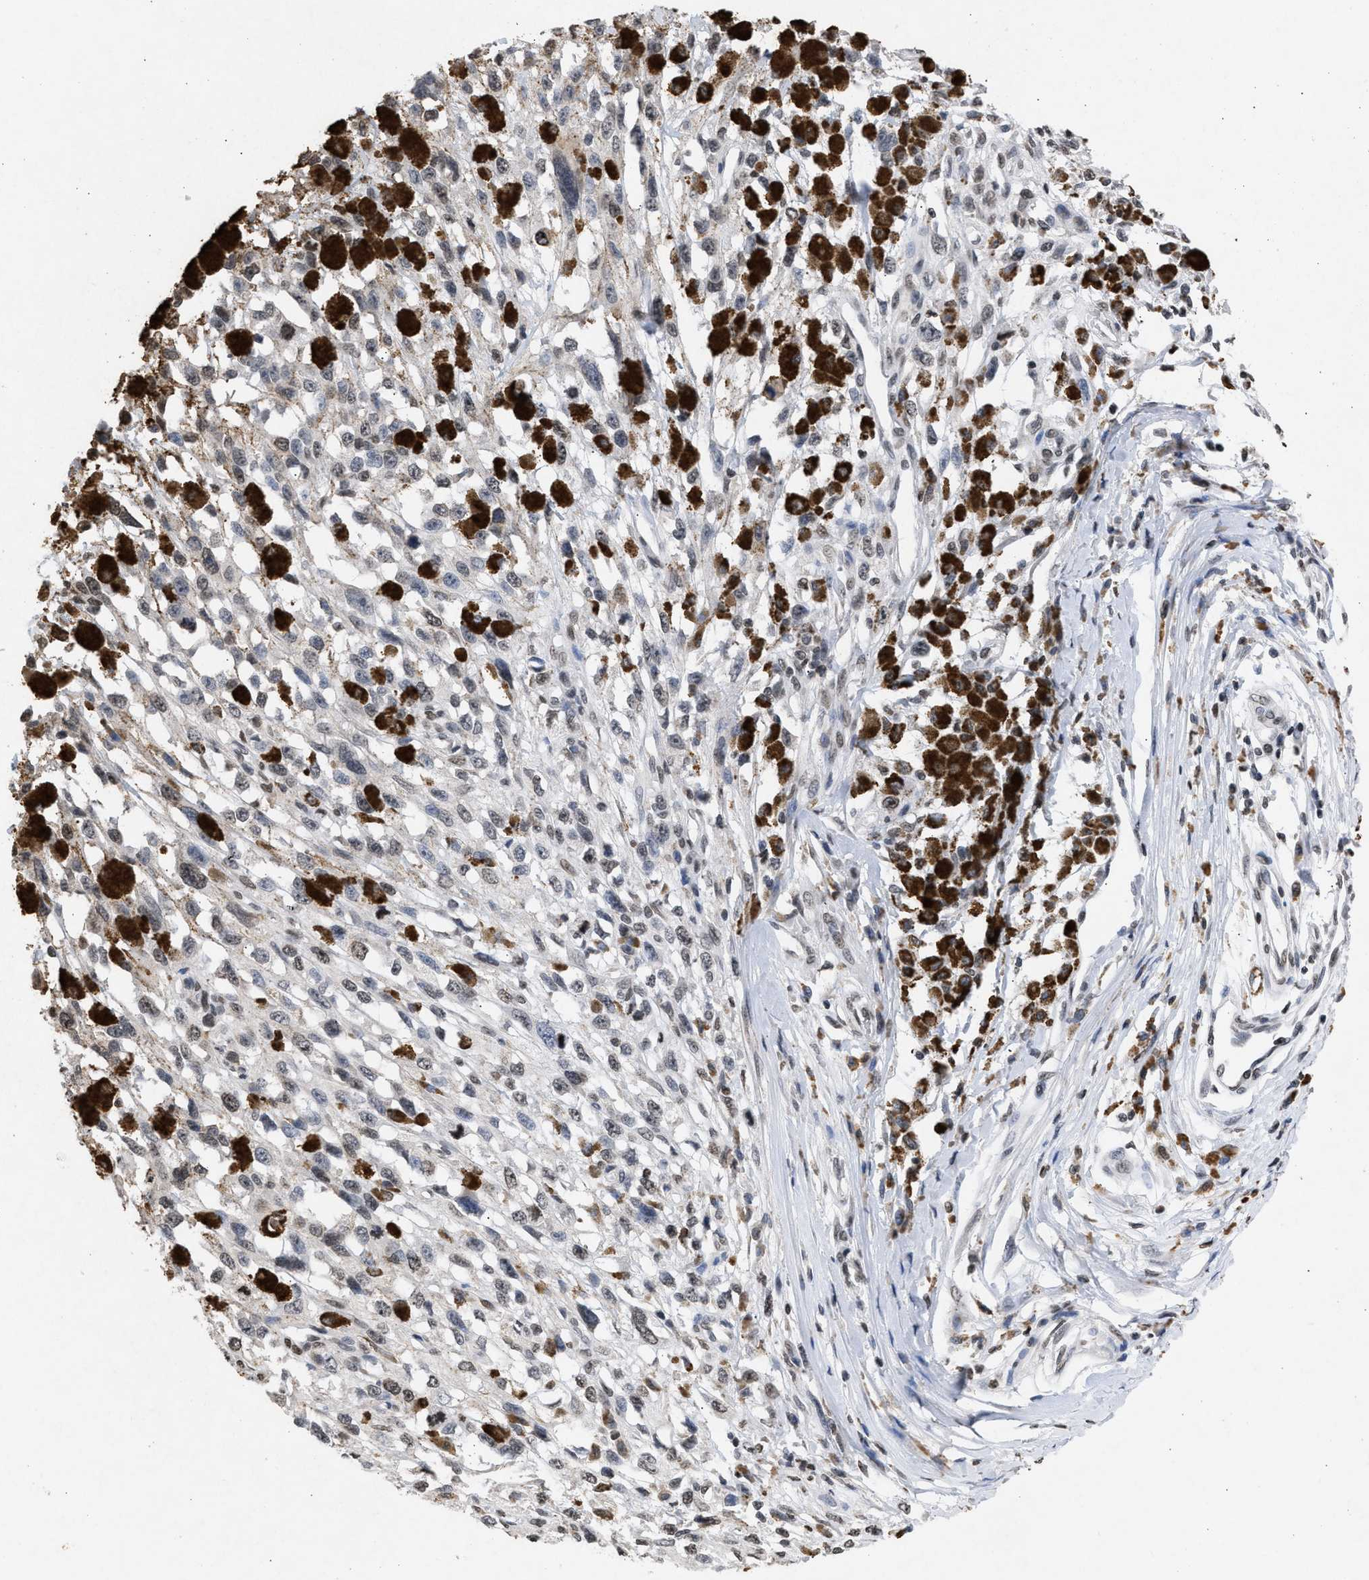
{"staining": {"intensity": "weak", "quantity": "<25%", "location": "nuclear"}, "tissue": "melanoma", "cell_type": "Tumor cells", "image_type": "cancer", "snomed": [{"axis": "morphology", "description": "Malignant melanoma, Metastatic site"}, {"axis": "topography", "description": "Lymph node"}], "caption": "Immunohistochemistry (IHC) of human malignant melanoma (metastatic site) exhibits no expression in tumor cells.", "gene": "NUP35", "patient": {"sex": "male", "age": 59}}